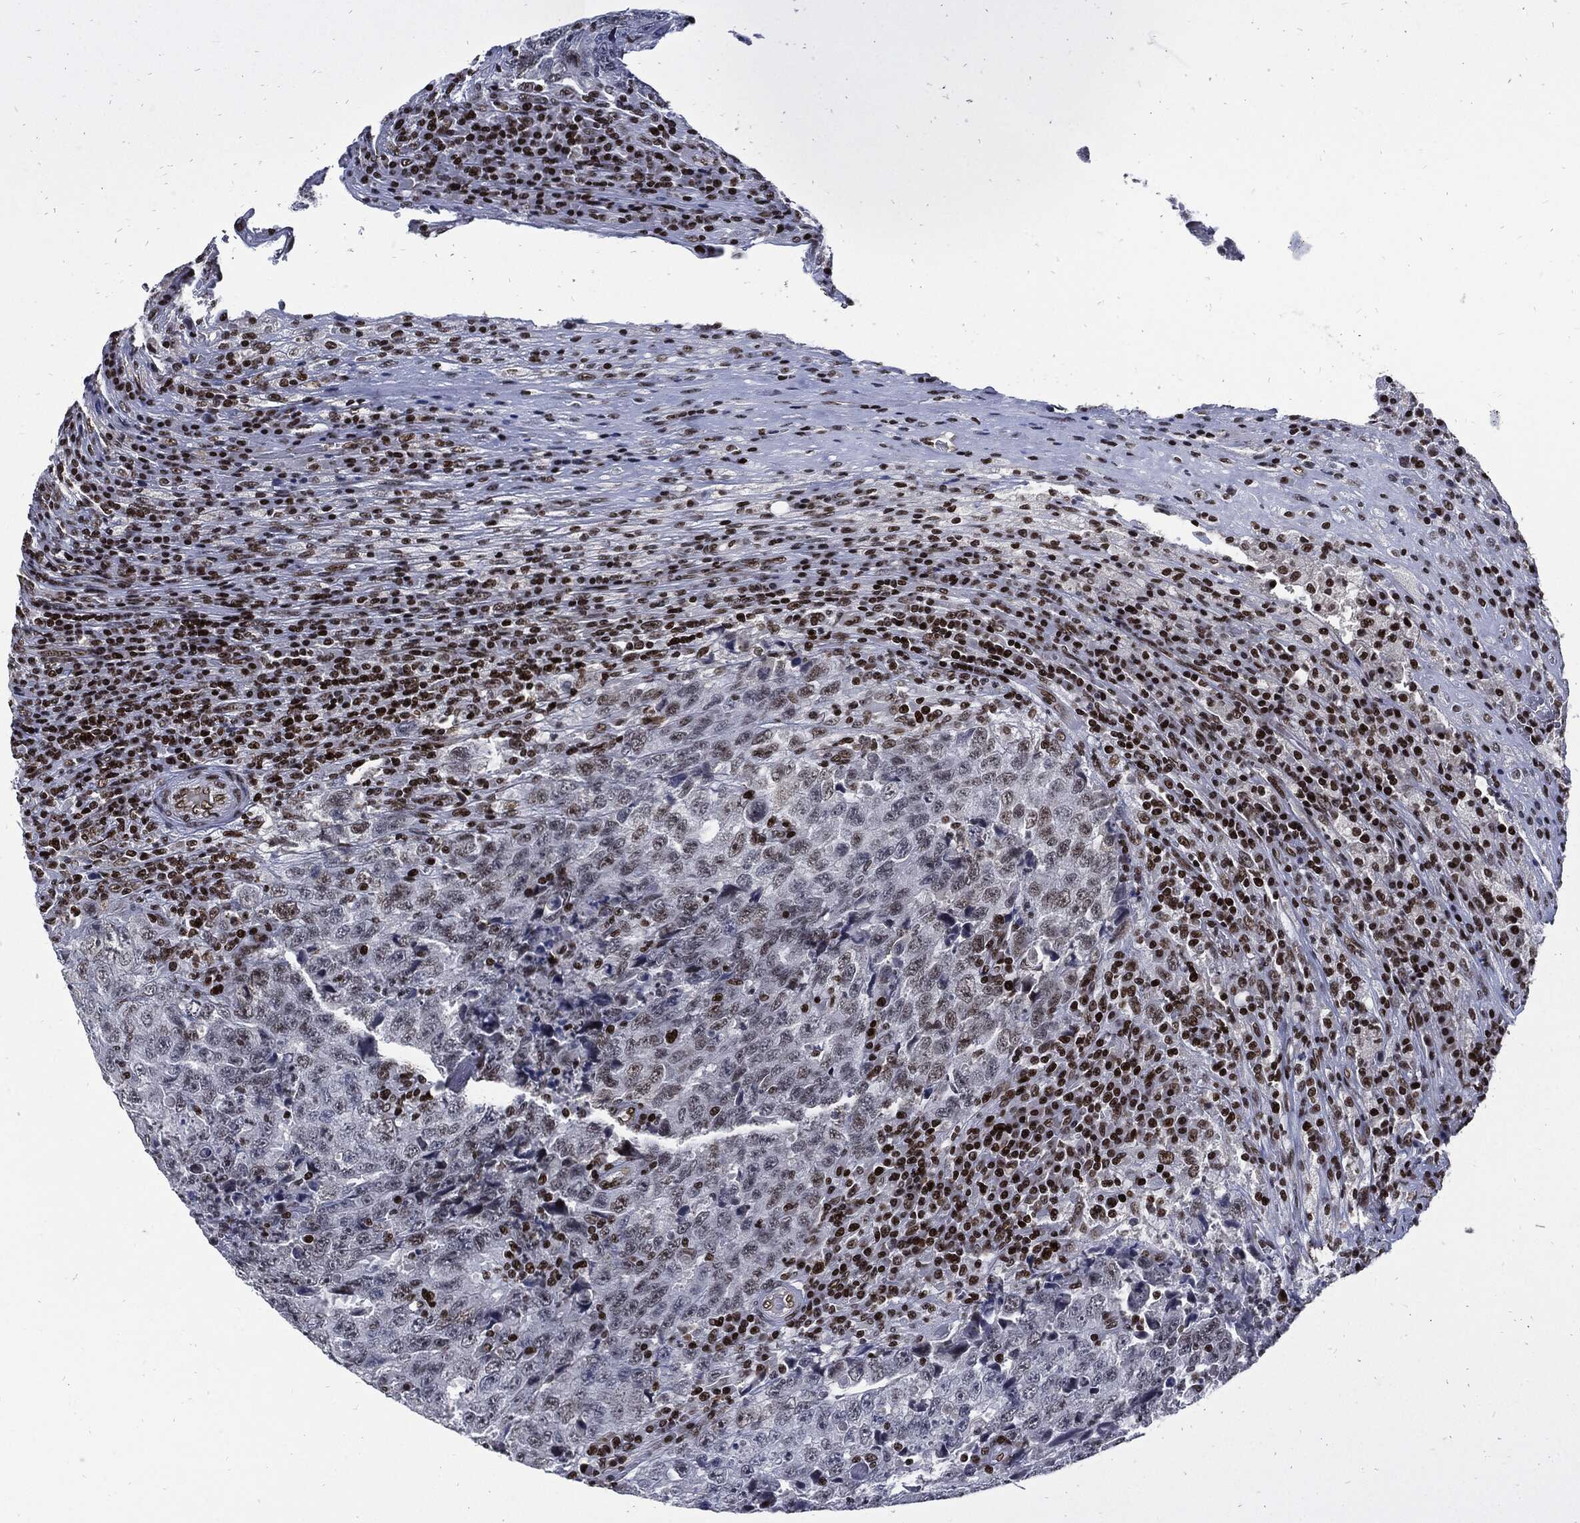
{"staining": {"intensity": "negative", "quantity": "none", "location": "none"}, "tissue": "testis cancer", "cell_type": "Tumor cells", "image_type": "cancer", "snomed": [{"axis": "morphology", "description": "Necrosis, NOS"}, {"axis": "morphology", "description": "Carcinoma, Embryonal, NOS"}, {"axis": "topography", "description": "Testis"}], "caption": "An IHC histopathology image of testis cancer (embryonal carcinoma) is shown. There is no staining in tumor cells of testis cancer (embryonal carcinoma). (DAB immunohistochemistry (IHC) visualized using brightfield microscopy, high magnification).", "gene": "TERF2", "patient": {"sex": "male", "age": 19}}